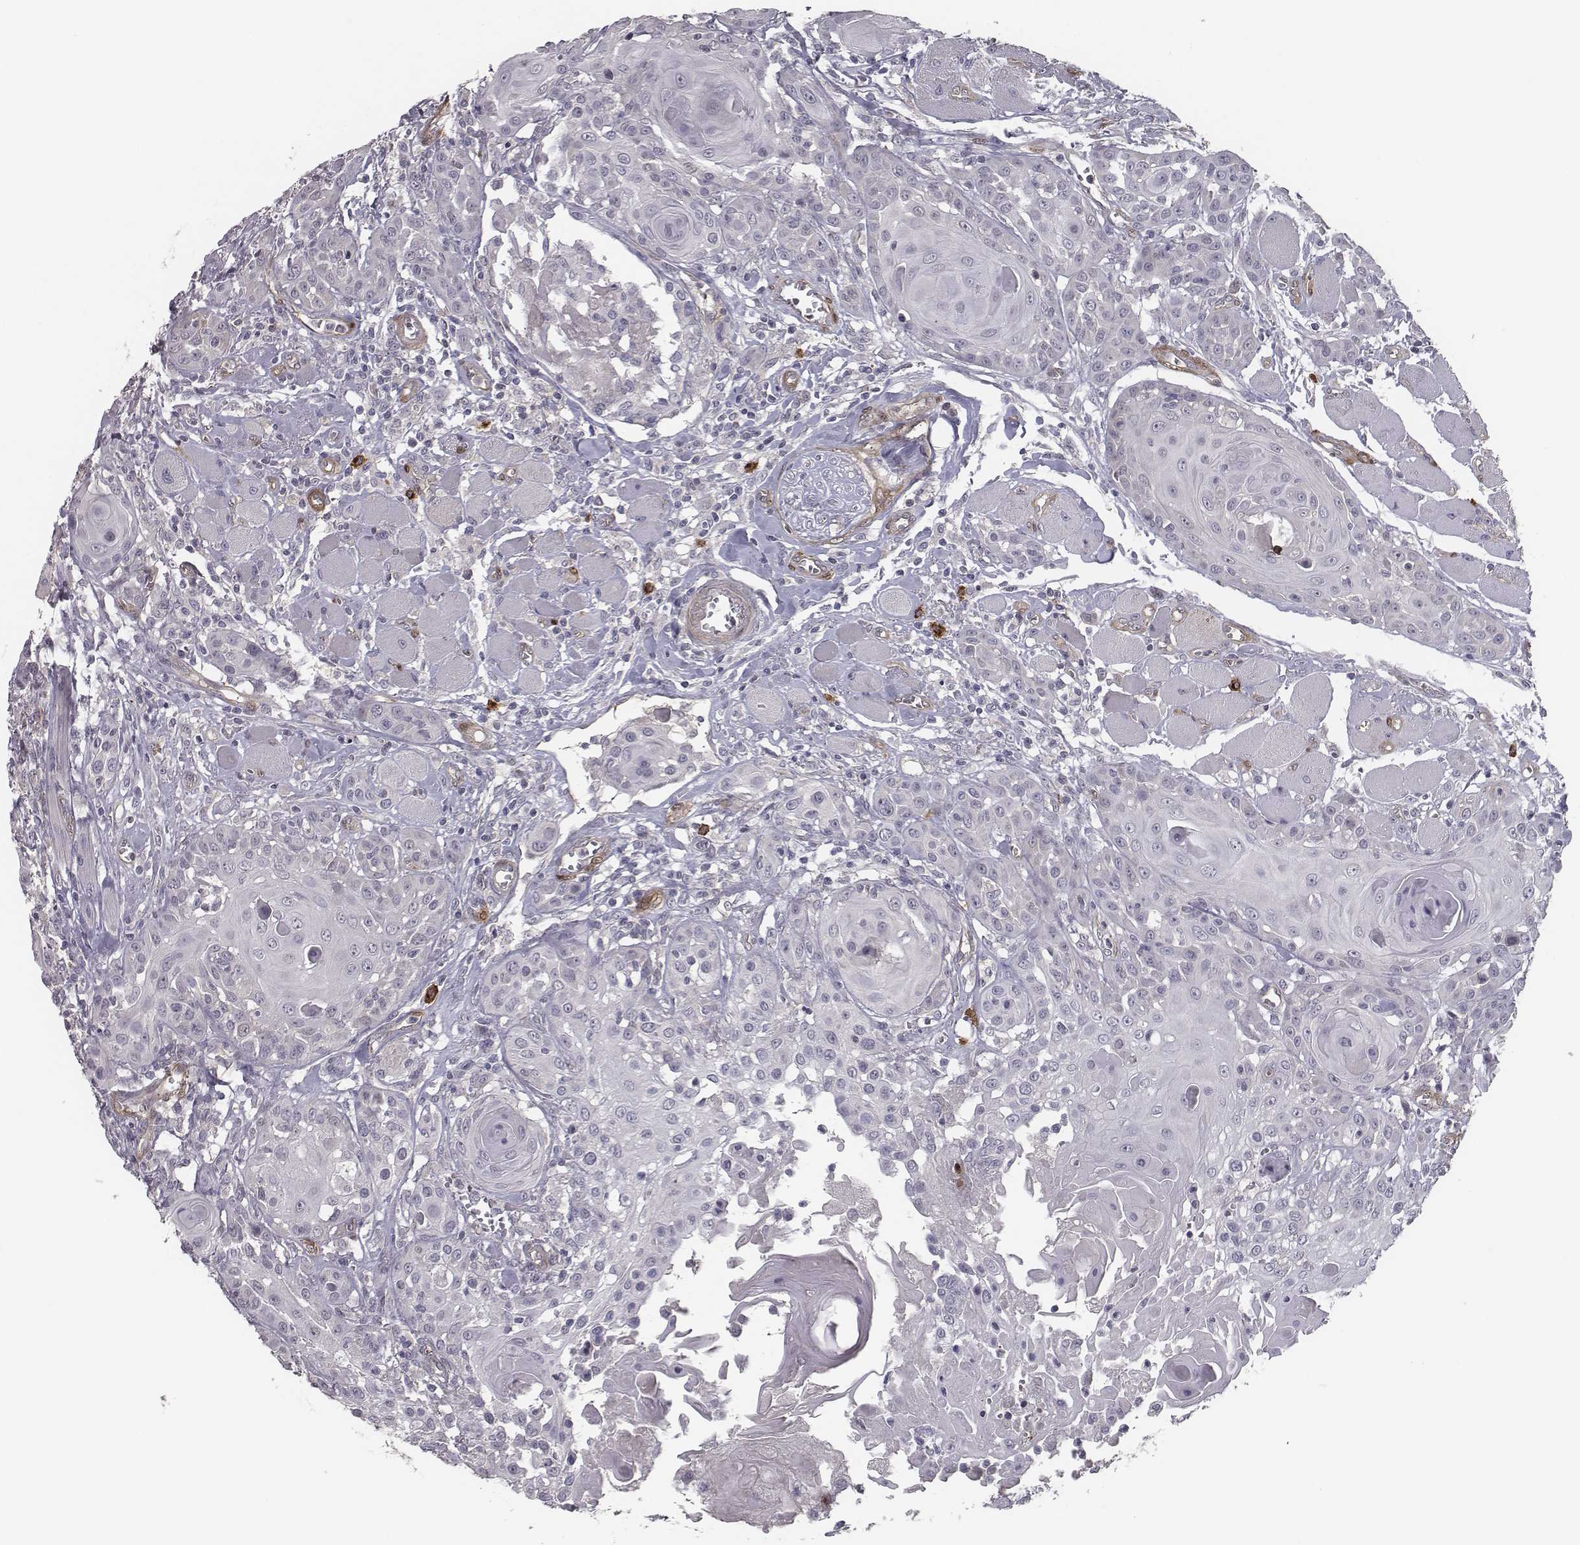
{"staining": {"intensity": "negative", "quantity": "none", "location": "none"}, "tissue": "head and neck cancer", "cell_type": "Tumor cells", "image_type": "cancer", "snomed": [{"axis": "morphology", "description": "Squamous cell carcinoma, NOS"}, {"axis": "topography", "description": "Head-Neck"}], "caption": "This is an immunohistochemistry micrograph of head and neck squamous cell carcinoma. There is no staining in tumor cells.", "gene": "ISYNA1", "patient": {"sex": "female", "age": 80}}